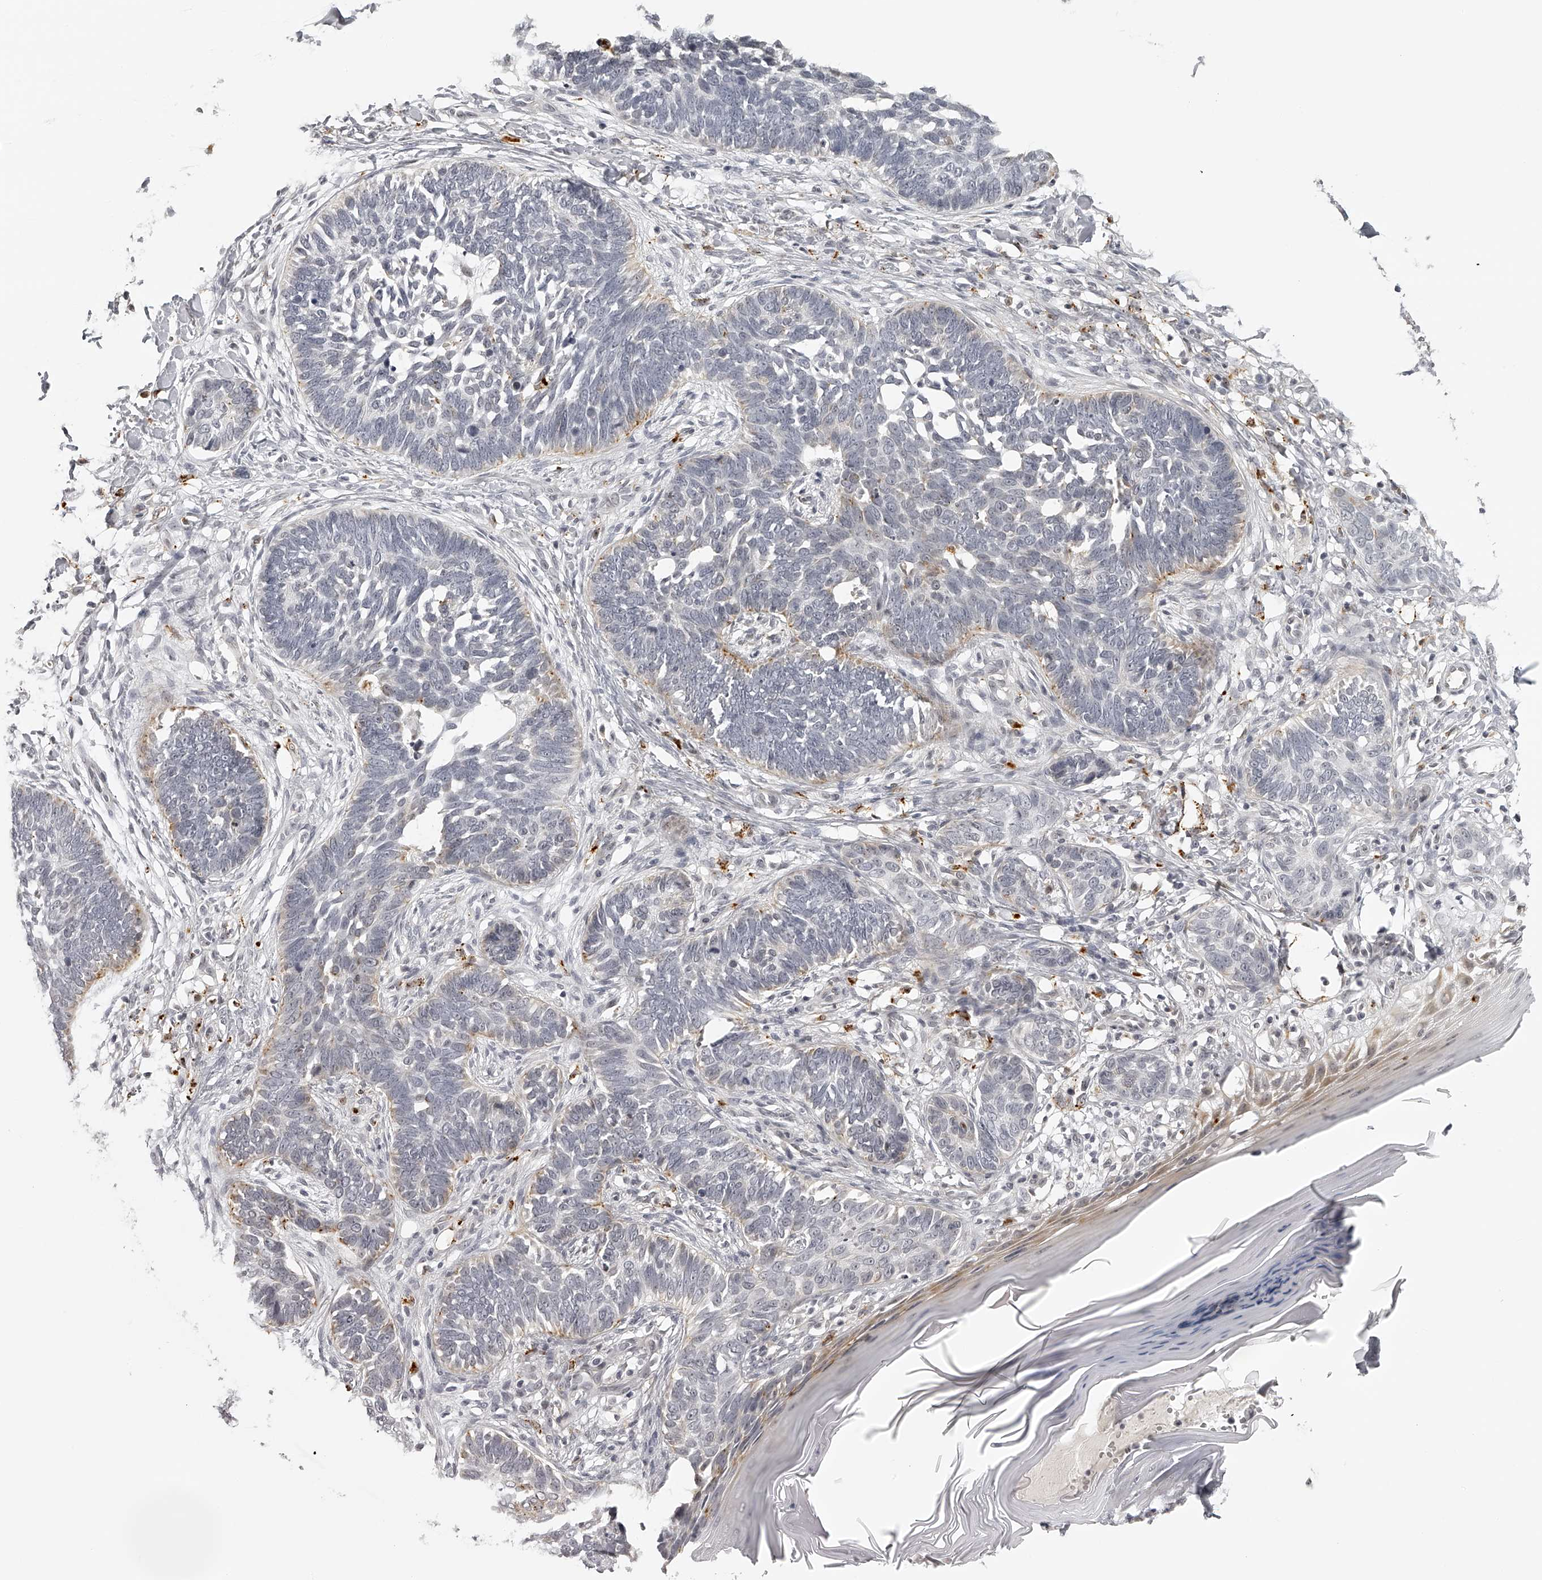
{"staining": {"intensity": "weak", "quantity": "<25%", "location": "cytoplasmic/membranous"}, "tissue": "skin cancer", "cell_type": "Tumor cells", "image_type": "cancer", "snomed": [{"axis": "morphology", "description": "Normal tissue, NOS"}, {"axis": "morphology", "description": "Basal cell carcinoma"}, {"axis": "topography", "description": "Skin"}], "caption": "A high-resolution histopathology image shows immunohistochemistry (IHC) staining of skin cancer, which displays no significant expression in tumor cells.", "gene": "RNF220", "patient": {"sex": "male", "age": 77}}